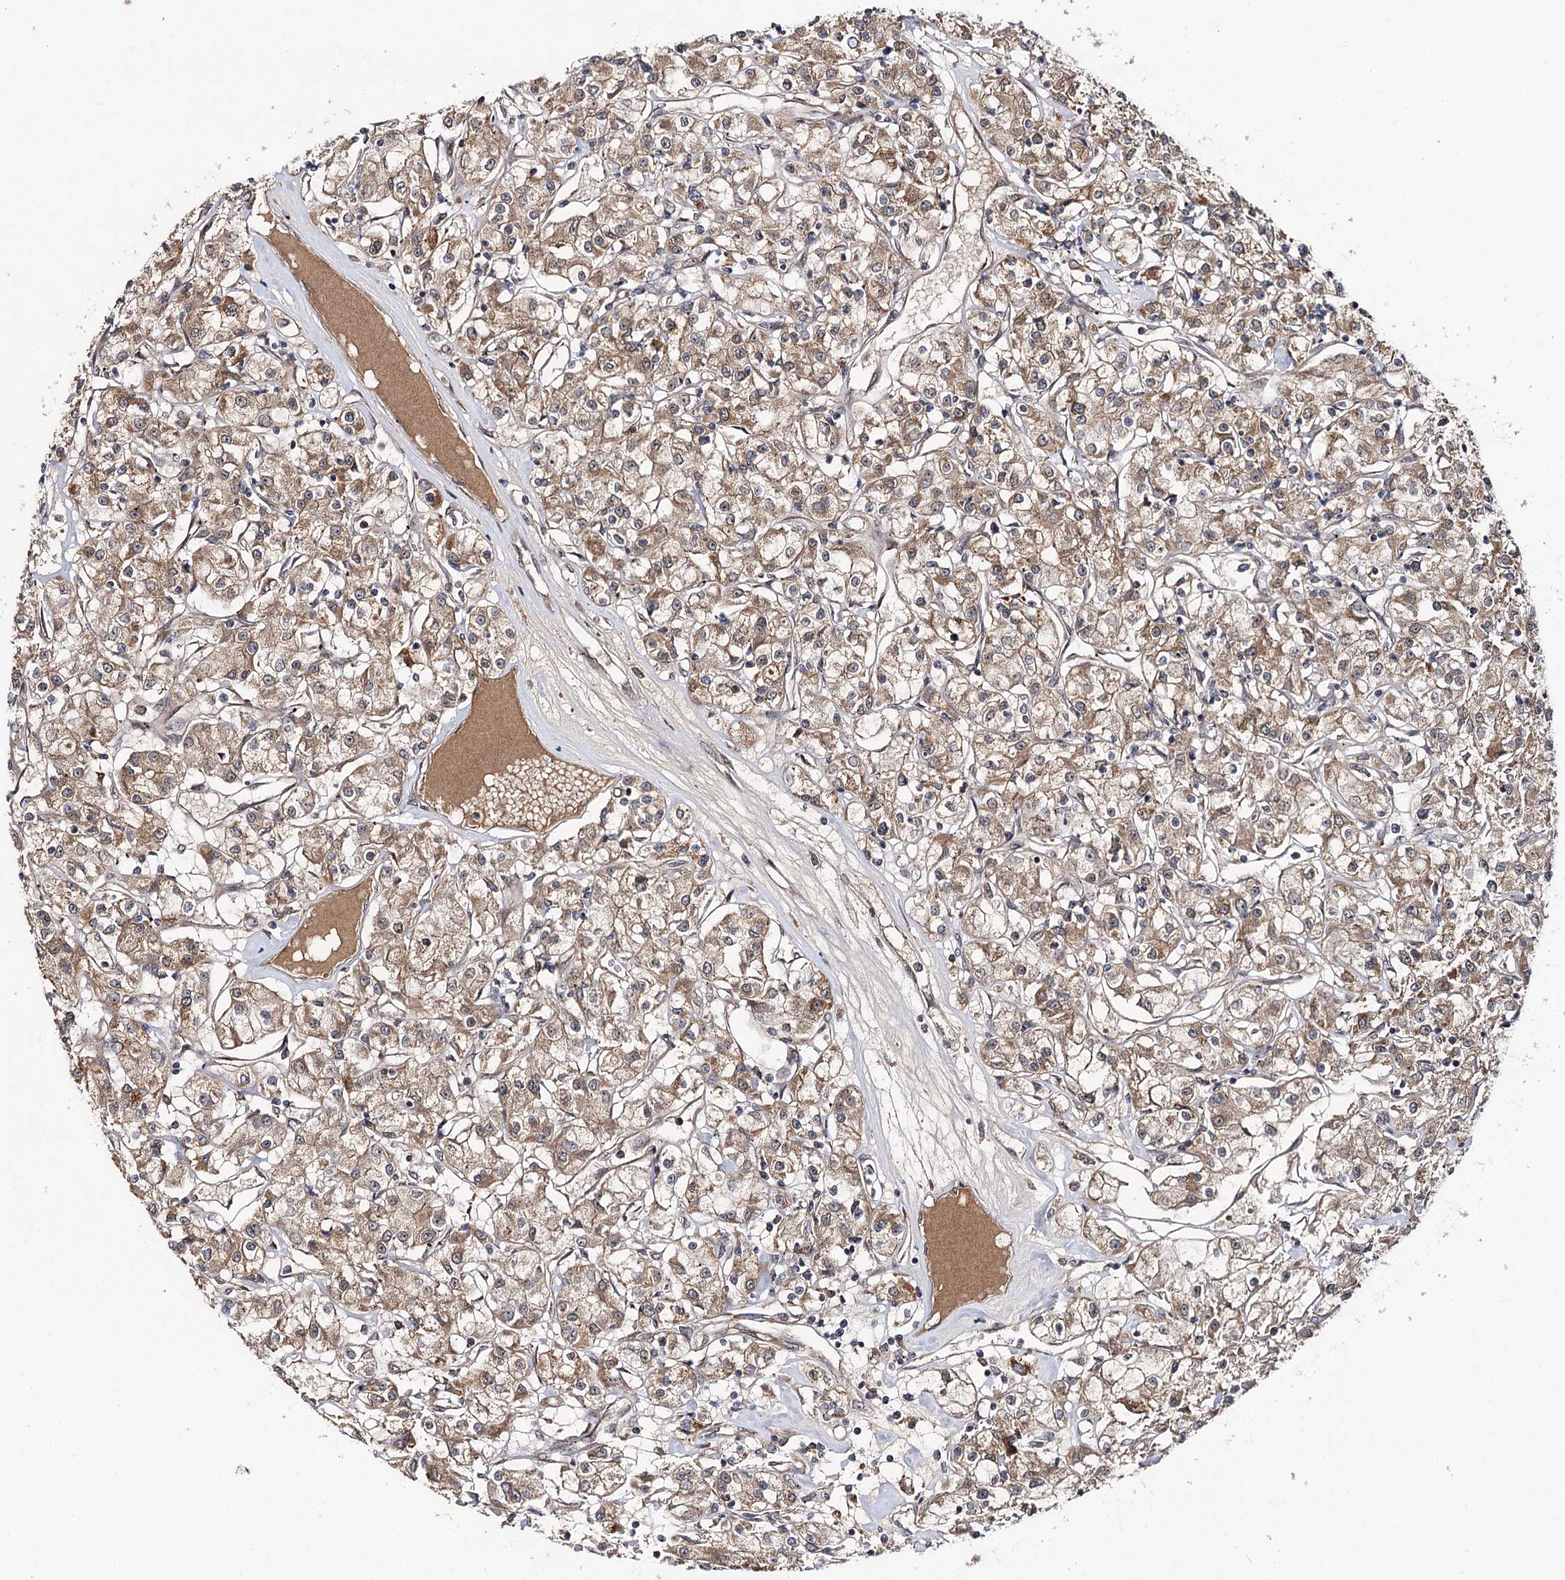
{"staining": {"intensity": "moderate", "quantity": ">75%", "location": "cytoplasmic/membranous"}, "tissue": "renal cancer", "cell_type": "Tumor cells", "image_type": "cancer", "snomed": [{"axis": "morphology", "description": "Adenocarcinoma, NOS"}, {"axis": "topography", "description": "Kidney"}], "caption": "An immunohistochemistry (IHC) photomicrograph of tumor tissue is shown. Protein staining in brown highlights moderate cytoplasmic/membranous positivity in renal cancer within tumor cells.", "gene": "MSANTD2", "patient": {"sex": "female", "age": 59}}